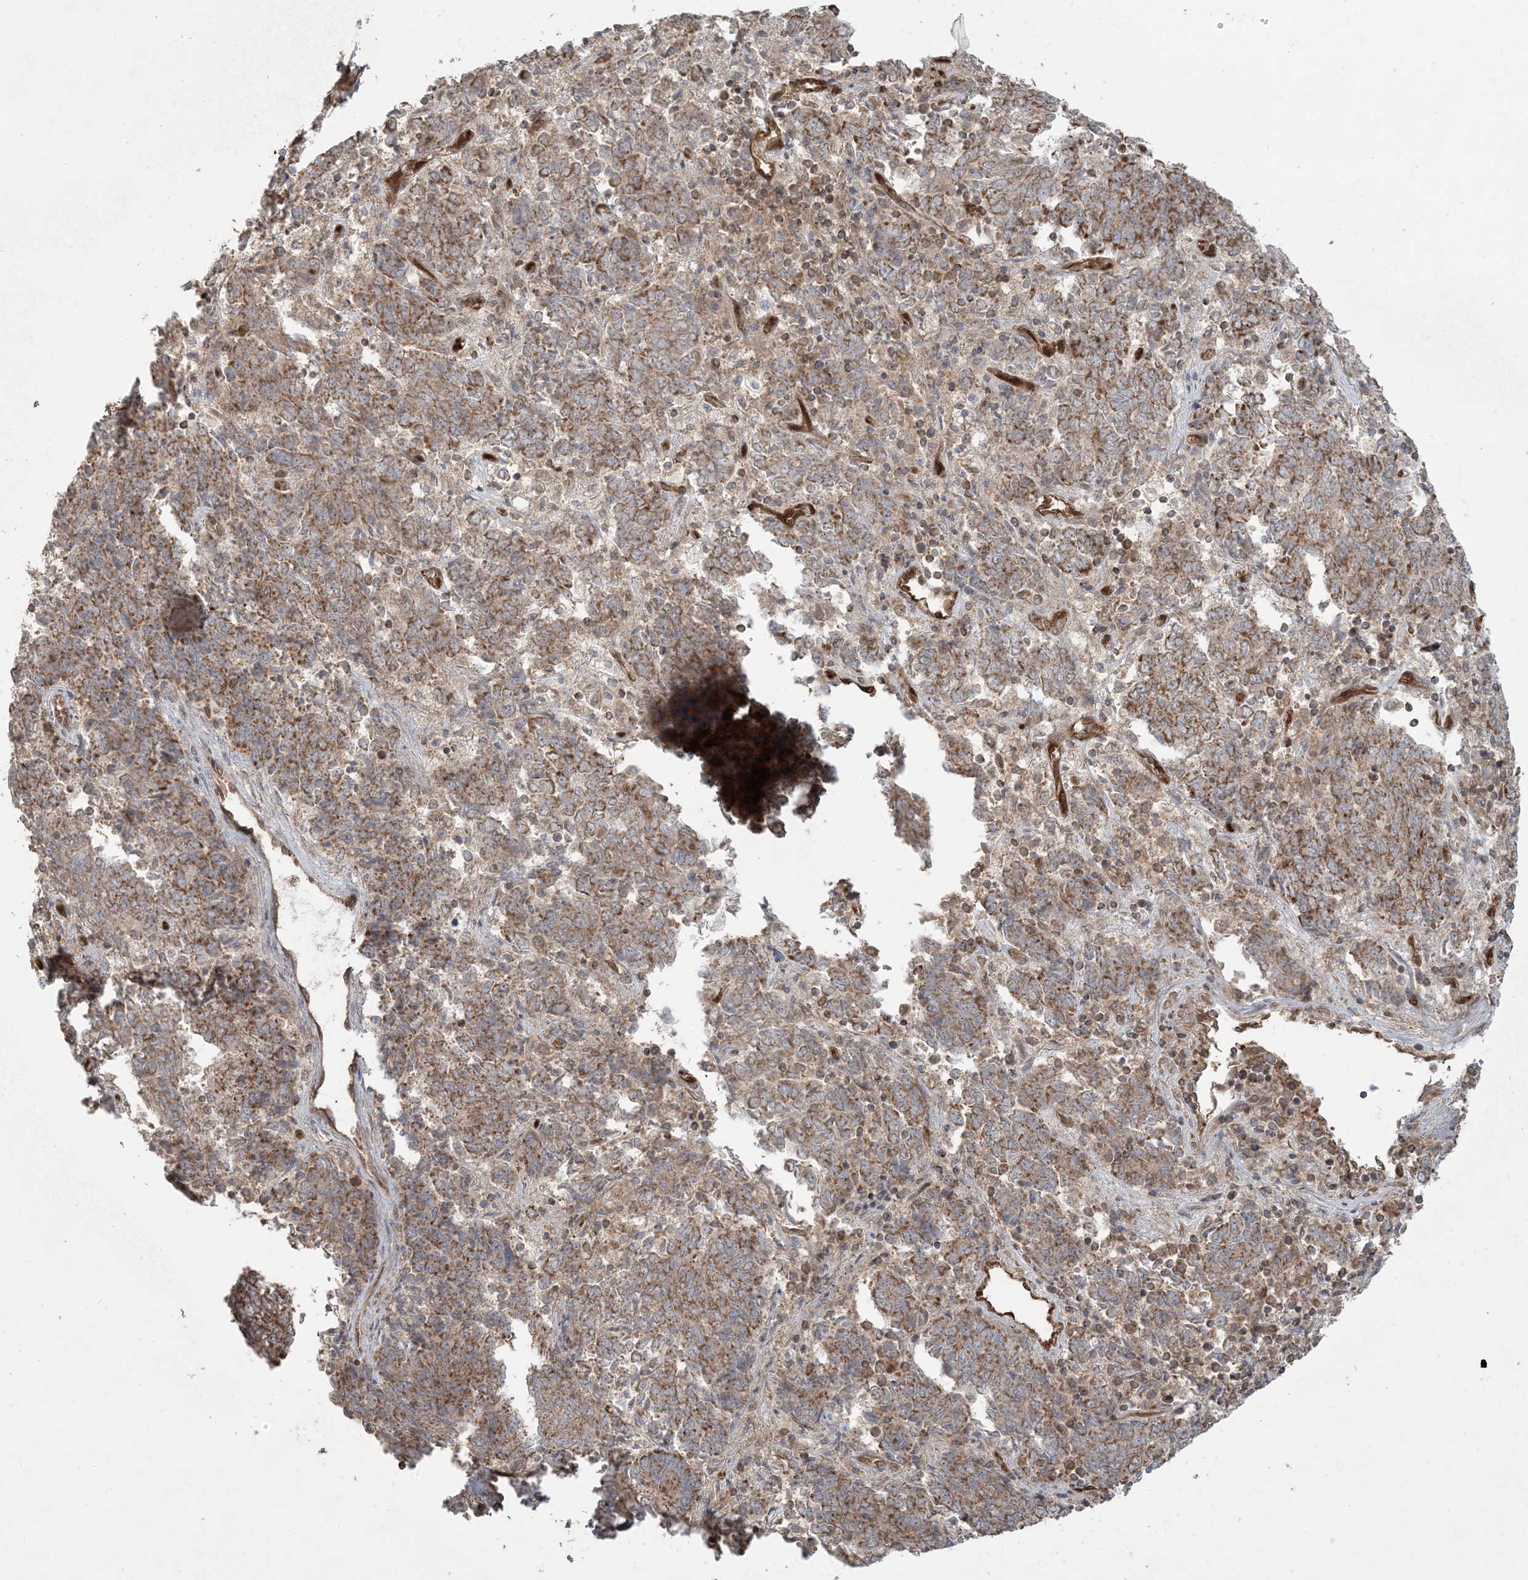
{"staining": {"intensity": "moderate", "quantity": ">75%", "location": "cytoplasmic/membranous"}, "tissue": "endometrial cancer", "cell_type": "Tumor cells", "image_type": "cancer", "snomed": [{"axis": "morphology", "description": "Adenocarcinoma, NOS"}, {"axis": "topography", "description": "Endometrium"}], "caption": "An immunohistochemistry (IHC) histopathology image of tumor tissue is shown. Protein staining in brown highlights moderate cytoplasmic/membranous positivity in endometrial adenocarcinoma within tumor cells. The staining was performed using DAB to visualize the protein expression in brown, while the nuclei were stained in blue with hematoxylin (Magnification: 20x).", "gene": "PPM1F", "patient": {"sex": "female", "age": 80}}